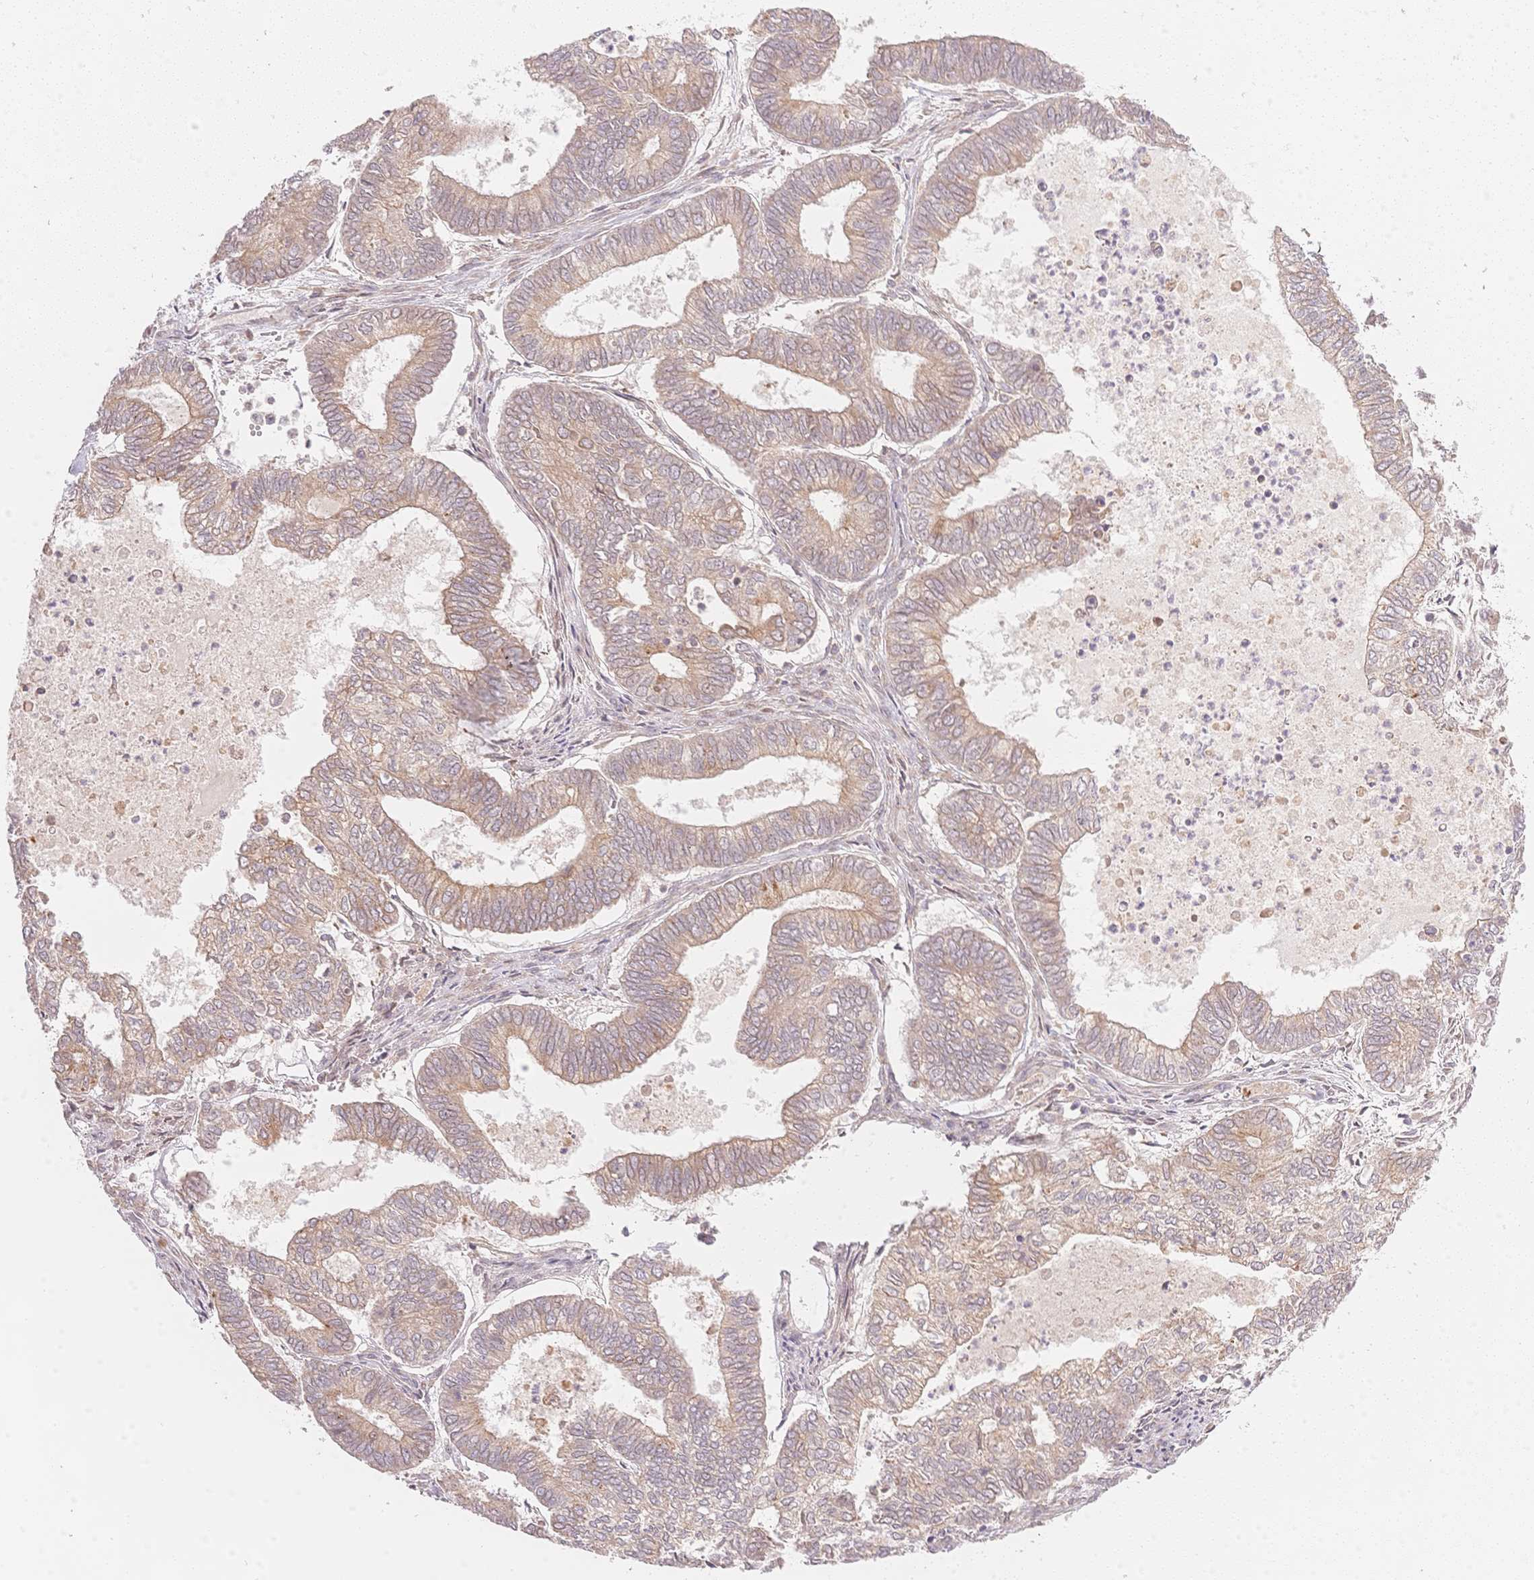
{"staining": {"intensity": "weak", "quantity": ">75%", "location": "cytoplasmic/membranous"}, "tissue": "ovarian cancer", "cell_type": "Tumor cells", "image_type": "cancer", "snomed": [{"axis": "morphology", "description": "Carcinoma, endometroid"}, {"axis": "topography", "description": "Ovary"}], "caption": "Brown immunohistochemical staining in human ovarian cancer (endometroid carcinoma) shows weak cytoplasmic/membranous expression in about >75% of tumor cells.", "gene": "STK39", "patient": {"sex": "female", "age": 64}}